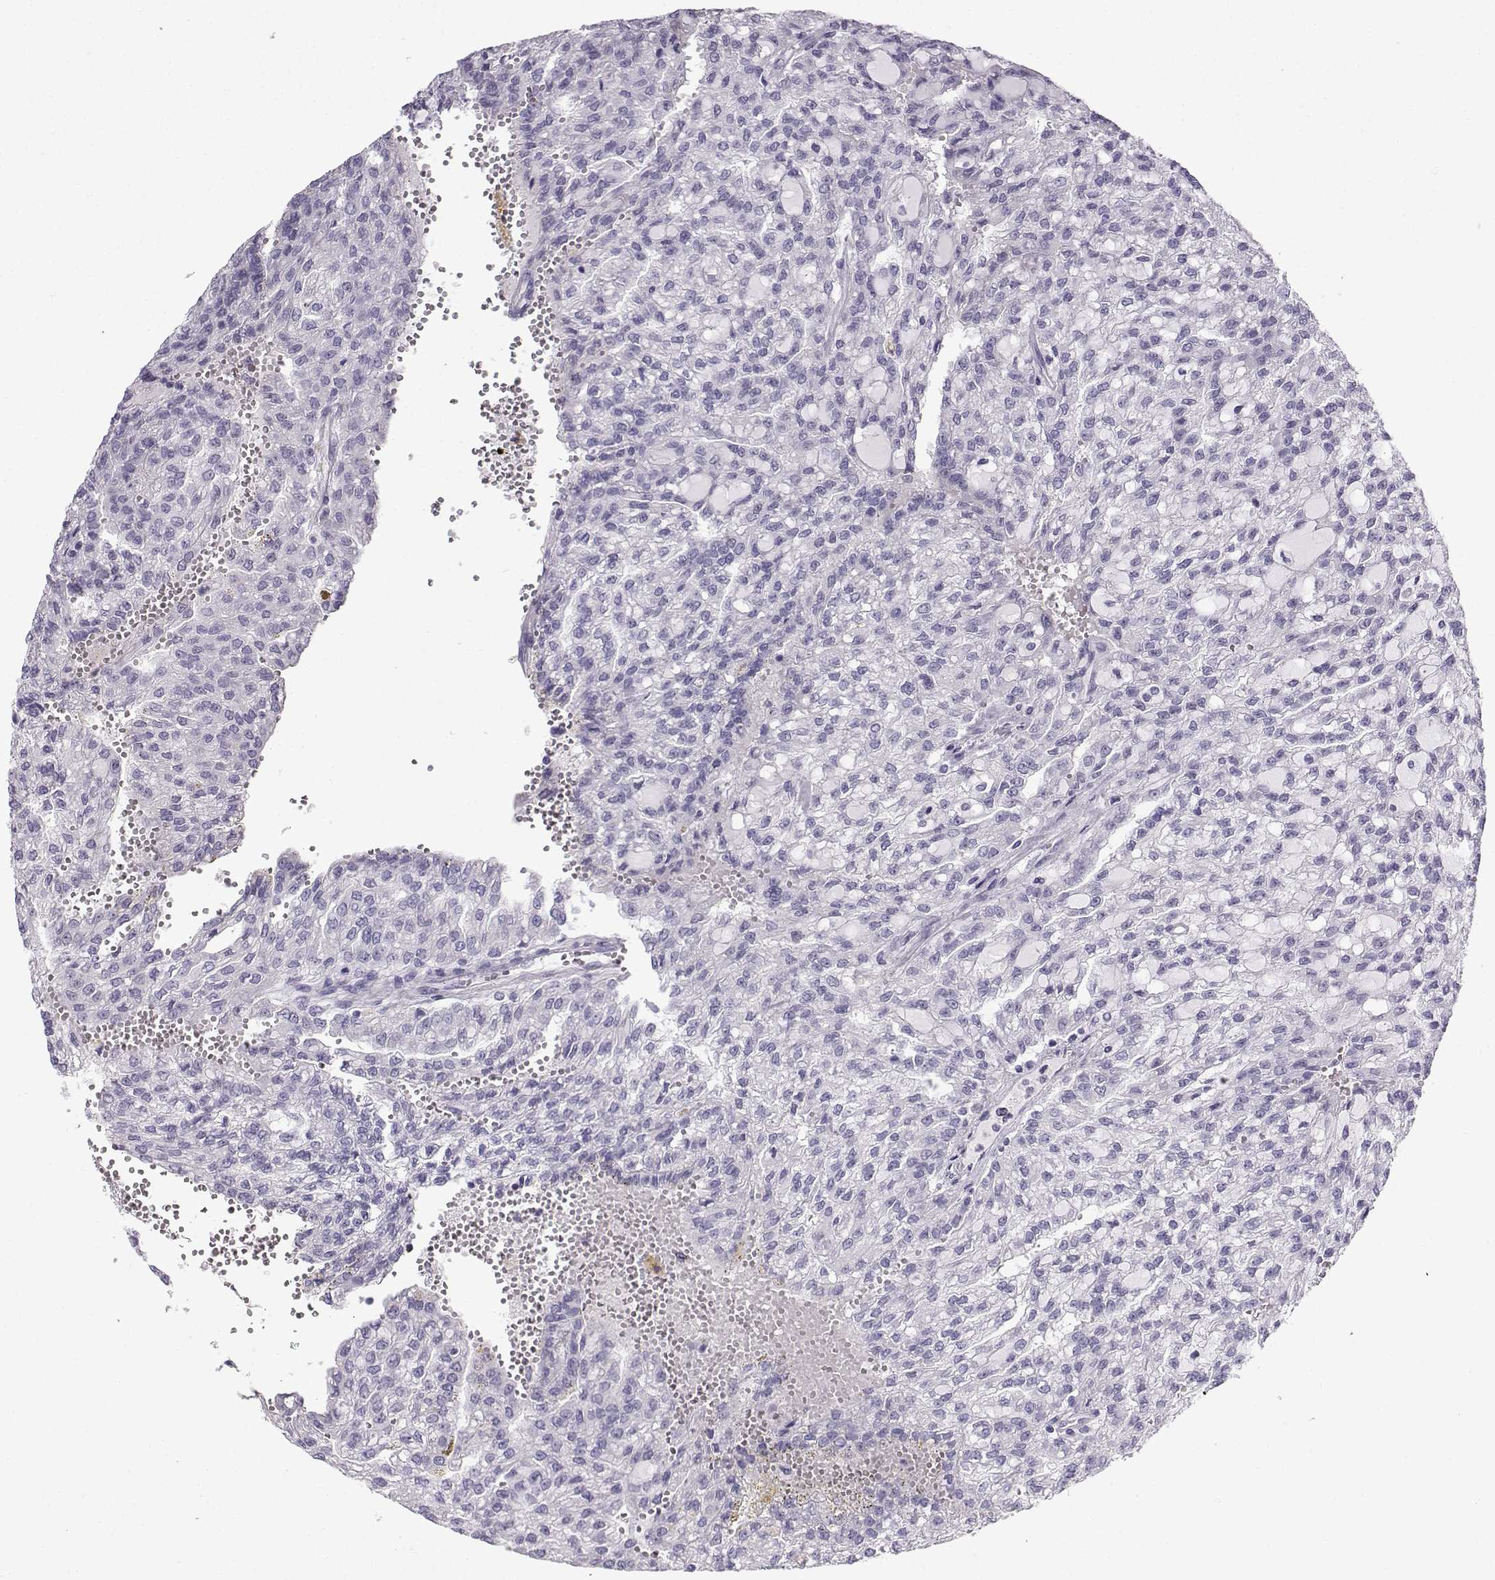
{"staining": {"intensity": "negative", "quantity": "none", "location": "none"}, "tissue": "renal cancer", "cell_type": "Tumor cells", "image_type": "cancer", "snomed": [{"axis": "morphology", "description": "Adenocarcinoma, NOS"}, {"axis": "topography", "description": "Kidney"}], "caption": "Protein analysis of adenocarcinoma (renal) reveals no significant staining in tumor cells.", "gene": "ZBTB8B", "patient": {"sex": "male", "age": 63}}